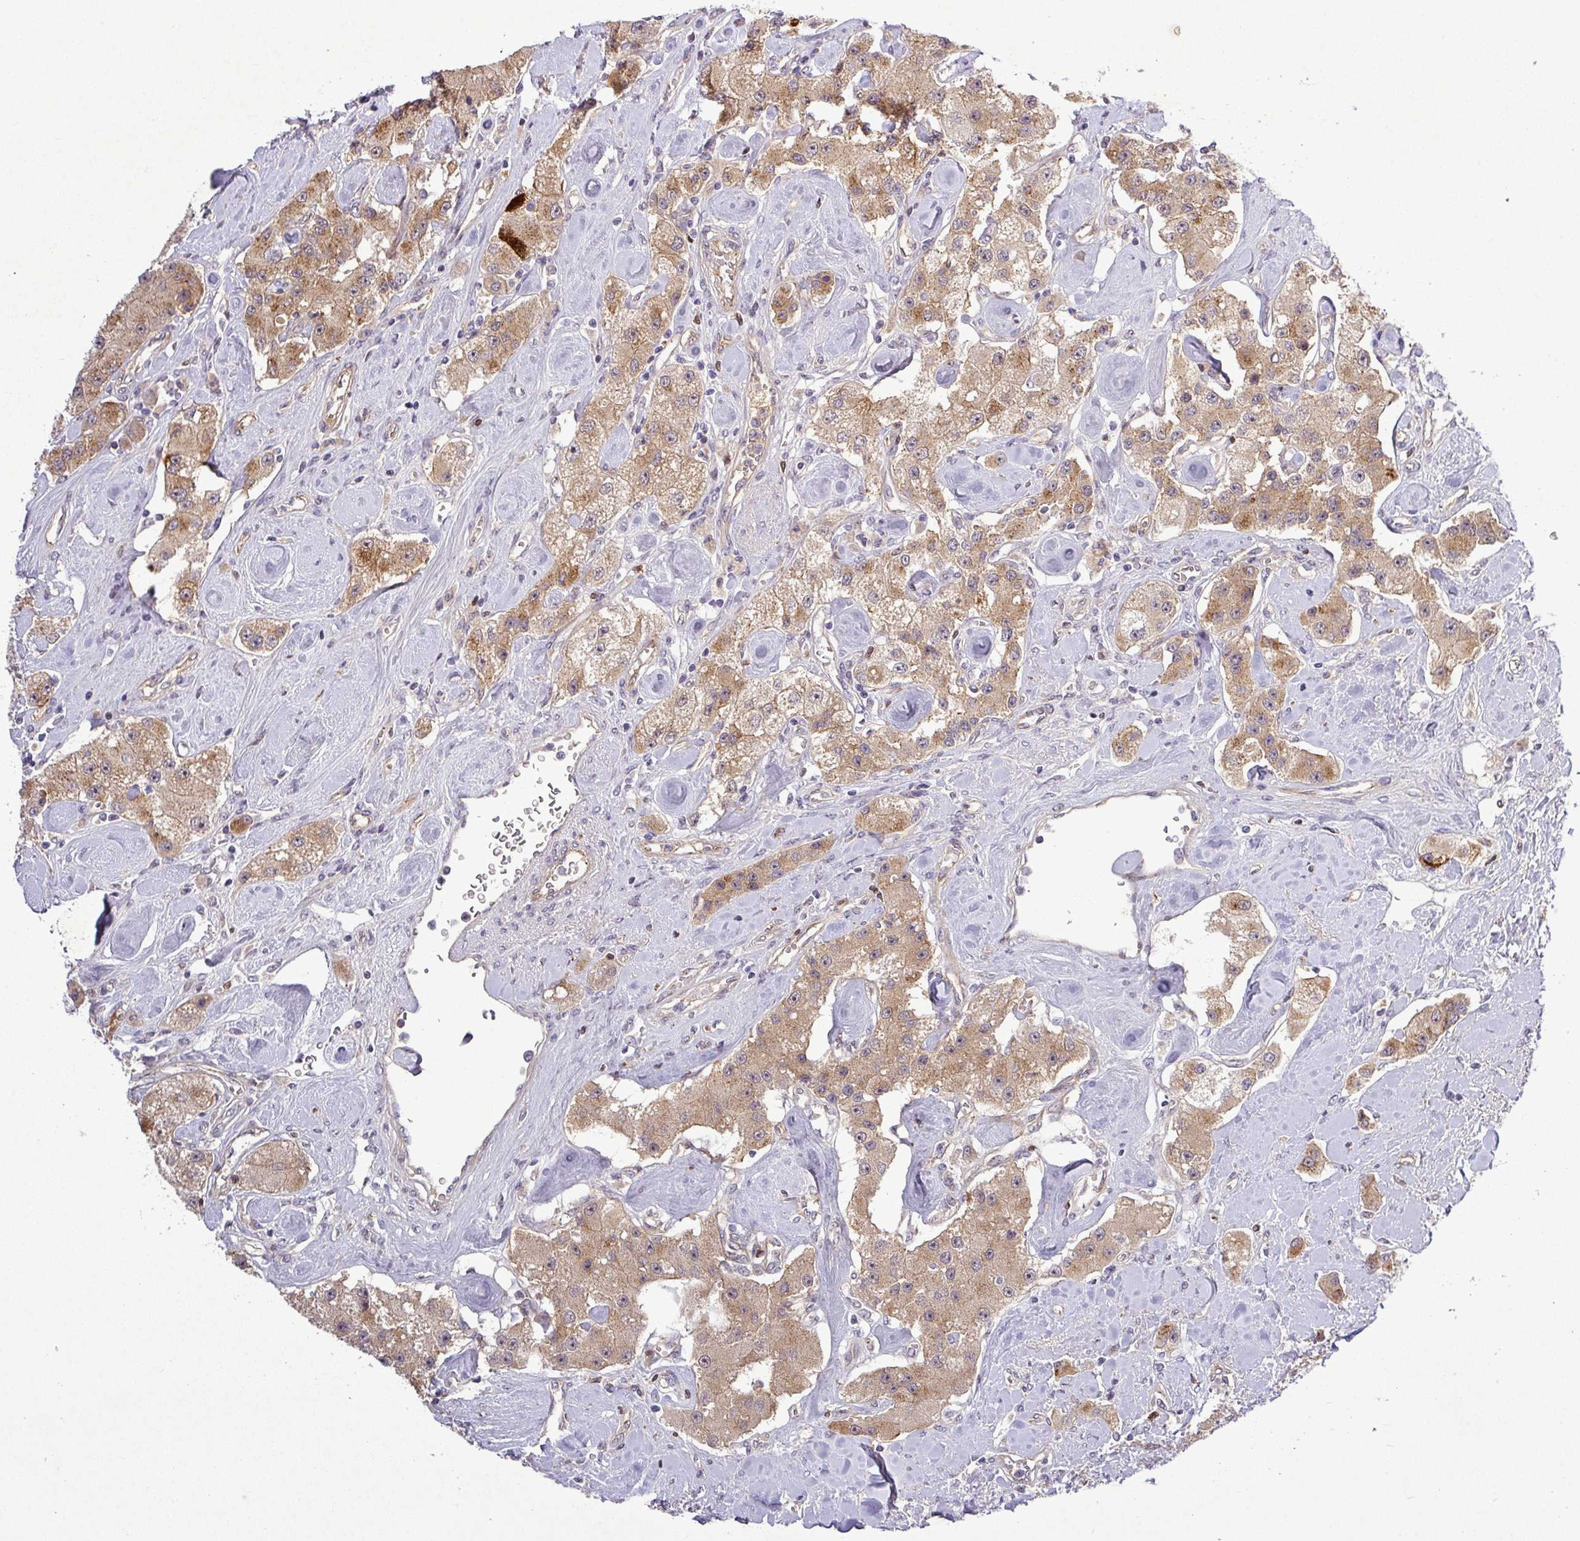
{"staining": {"intensity": "moderate", "quantity": ">75%", "location": "cytoplasmic/membranous"}, "tissue": "carcinoid", "cell_type": "Tumor cells", "image_type": "cancer", "snomed": [{"axis": "morphology", "description": "Carcinoid, malignant, NOS"}, {"axis": "topography", "description": "Pancreas"}], "caption": "Carcinoid stained with a brown dye shows moderate cytoplasmic/membranous positive staining in about >75% of tumor cells.", "gene": "PCDH1", "patient": {"sex": "male", "age": 41}}